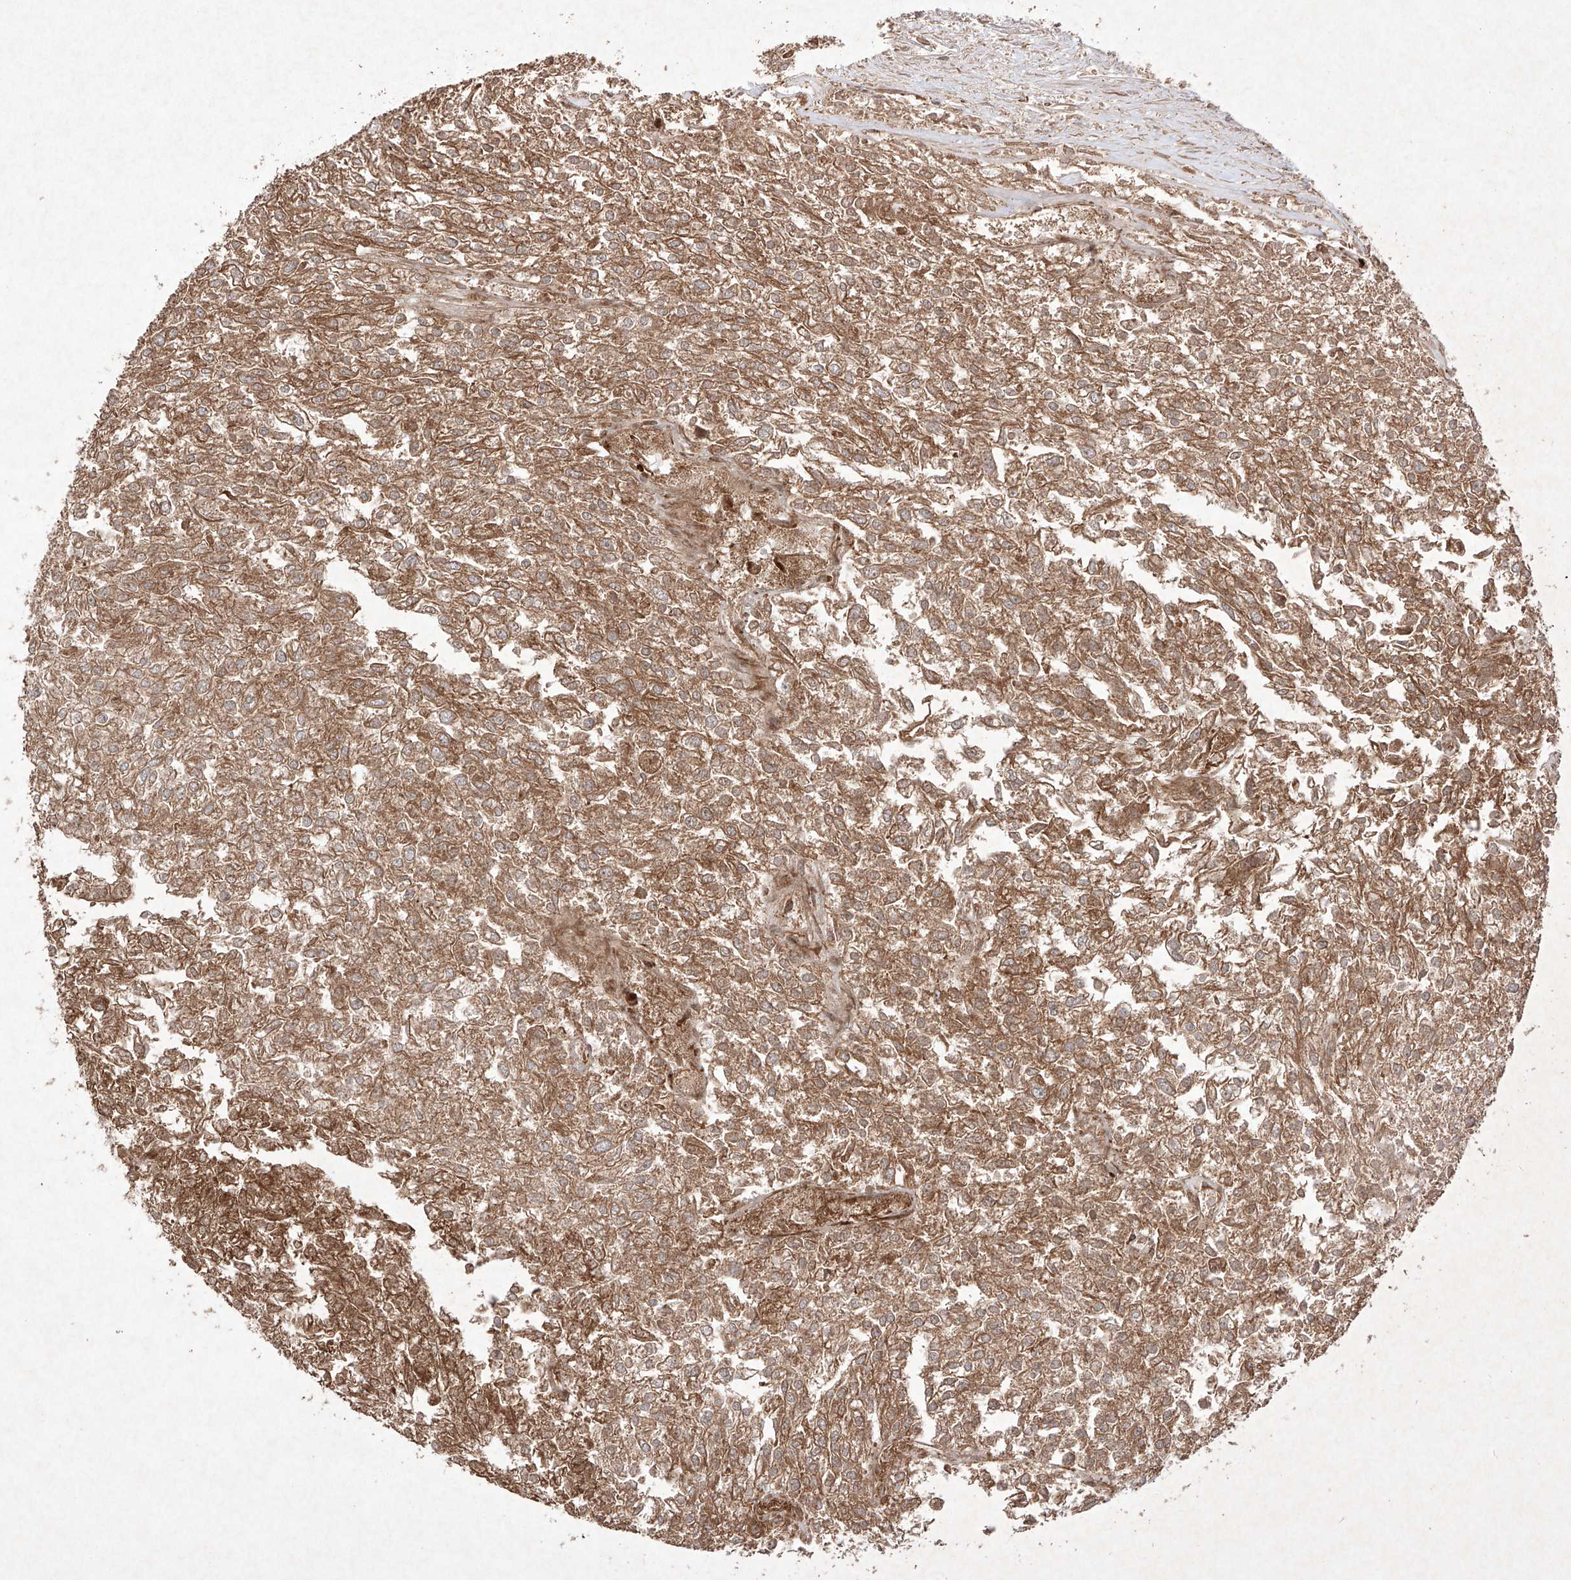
{"staining": {"intensity": "moderate", "quantity": ">75%", "location": "cytoplasmic/membranous"}, "tissue": "renal cancer", "cell_type": "Tumor cells", "image_type": "cancer", "snomed": [{"axis": "morphology", "description": "Adenocarcinoma, NOS"}, {"axis": "topography", "description": "Kidney"}], "caption": "Renal adenocarcinoma tissue reveals moderate cytoplasmic/membranous staining in about >75% of tumor cells", "gene": "YKT6", "patient": {"sex": "female", "age": 54}}